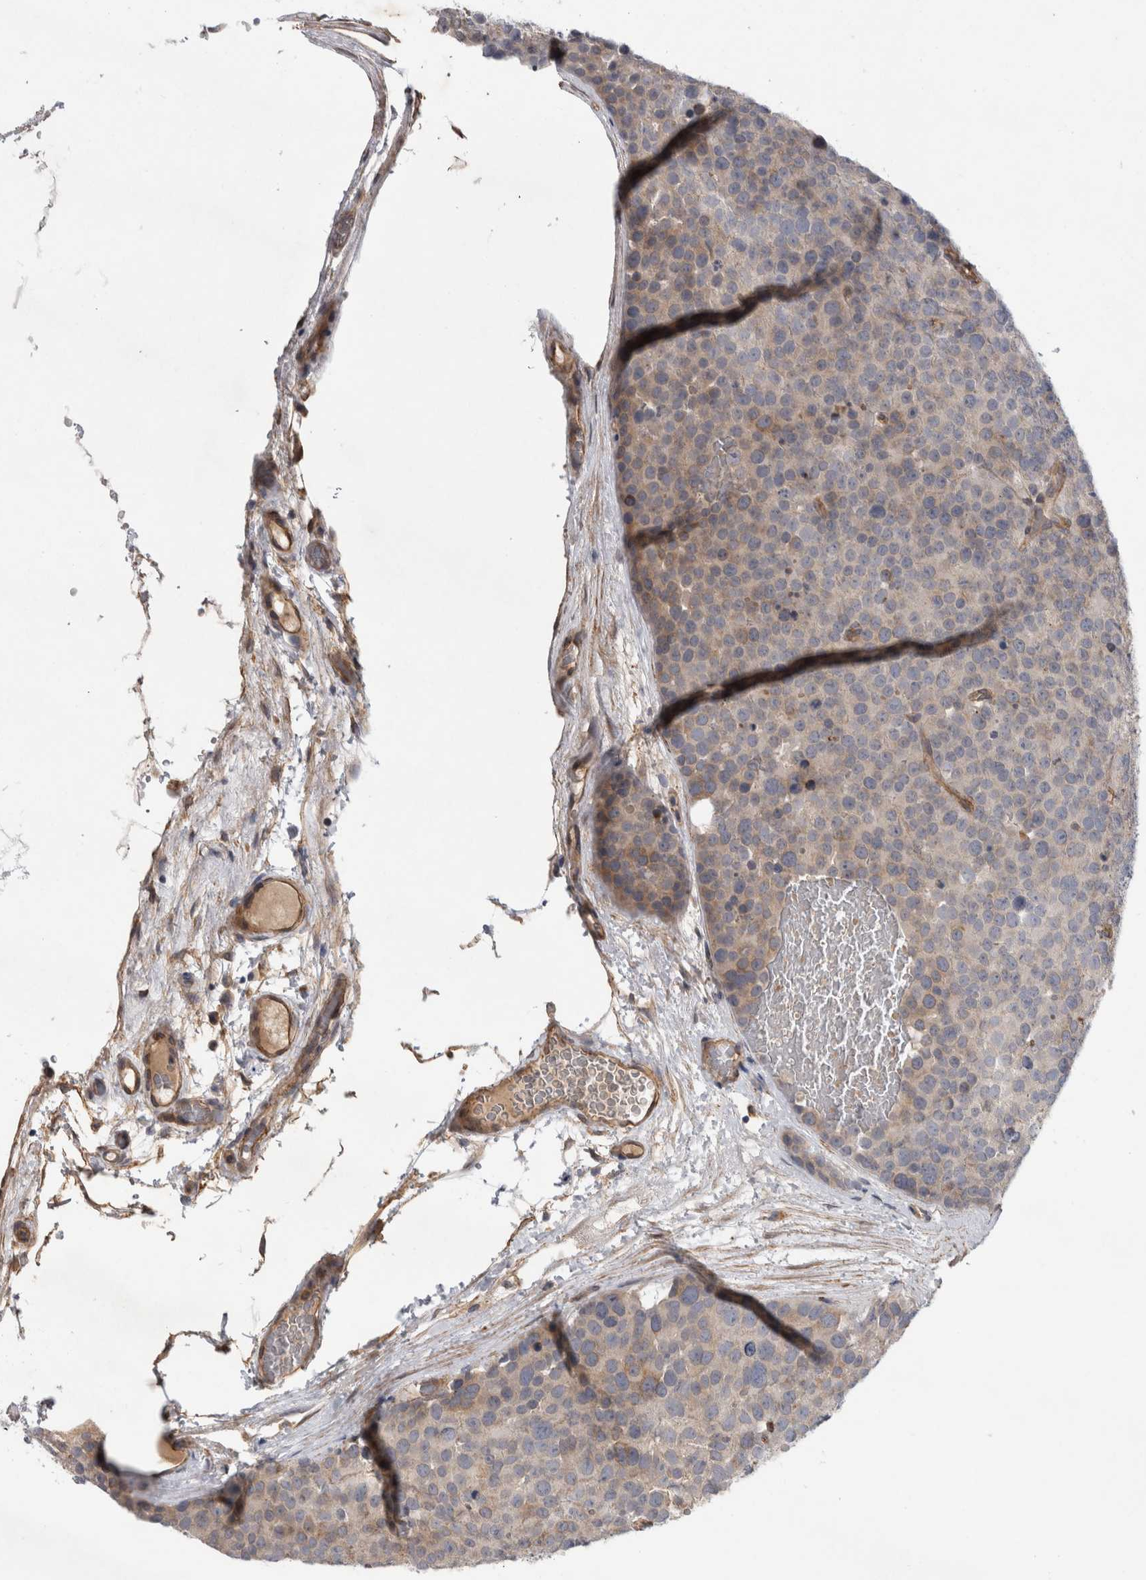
{"staining": {"intensity": "weak", "quantity": "25%-75%", "location": "cytoplasmic/membranous"}, "tissue": "testis cancer", "cell_type": "Tumor cells", "image_type": "cancer", "snomed": [{"axis": "morphology", "description": "Seminoma, NOS"}, {"axis": "topography", "description": "Testis"}], "caption": "Testis seminoma was stained to show a protein in brown. There is low levels of weak cytoplasmic/membranous staining in approximately 25%-75% of tumor cells. (DAB = brown stain, brightfield microscopy at high magnification).", "gene": "ANKFY1", "patient": {"sex": "male", "age": 71}}